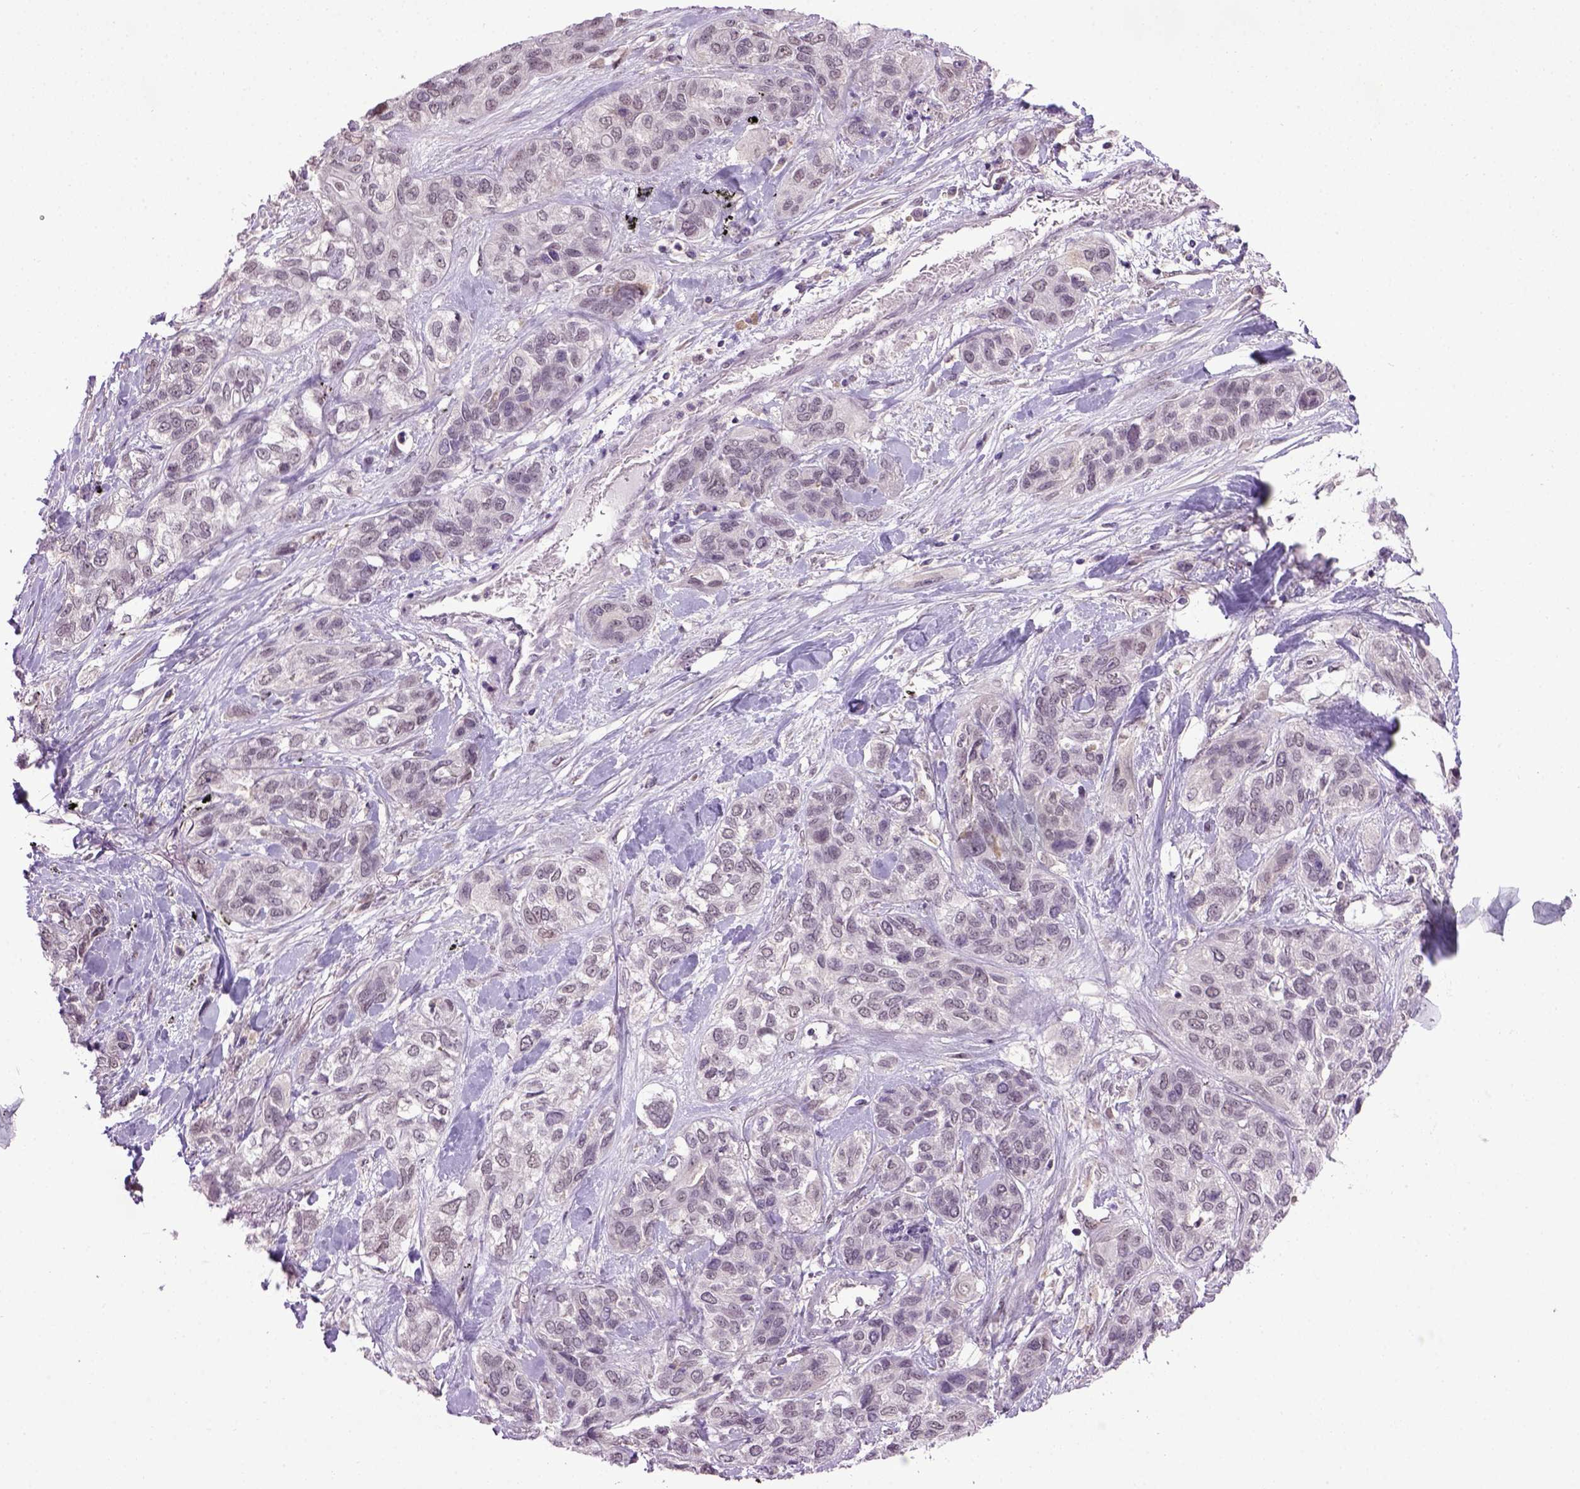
{"staining": {"intensity": "negative", "quantity": "none", "location": "none"}, "tissue": "lung cancer", "cell_type": "Tumor cells", "image_type": "cancer", "snomed": [{"axis": "morphology", "description": "Squamous cell carcinoma, NOS"}, {"axis": "topography", "description": "Lung"}], "caption": "Lung squamous cell carcinoma stained for a protein using IHC reveals no expression tumor cells.", "gene": "RAB43", "patient": {"sex": "female", "age": 70}}